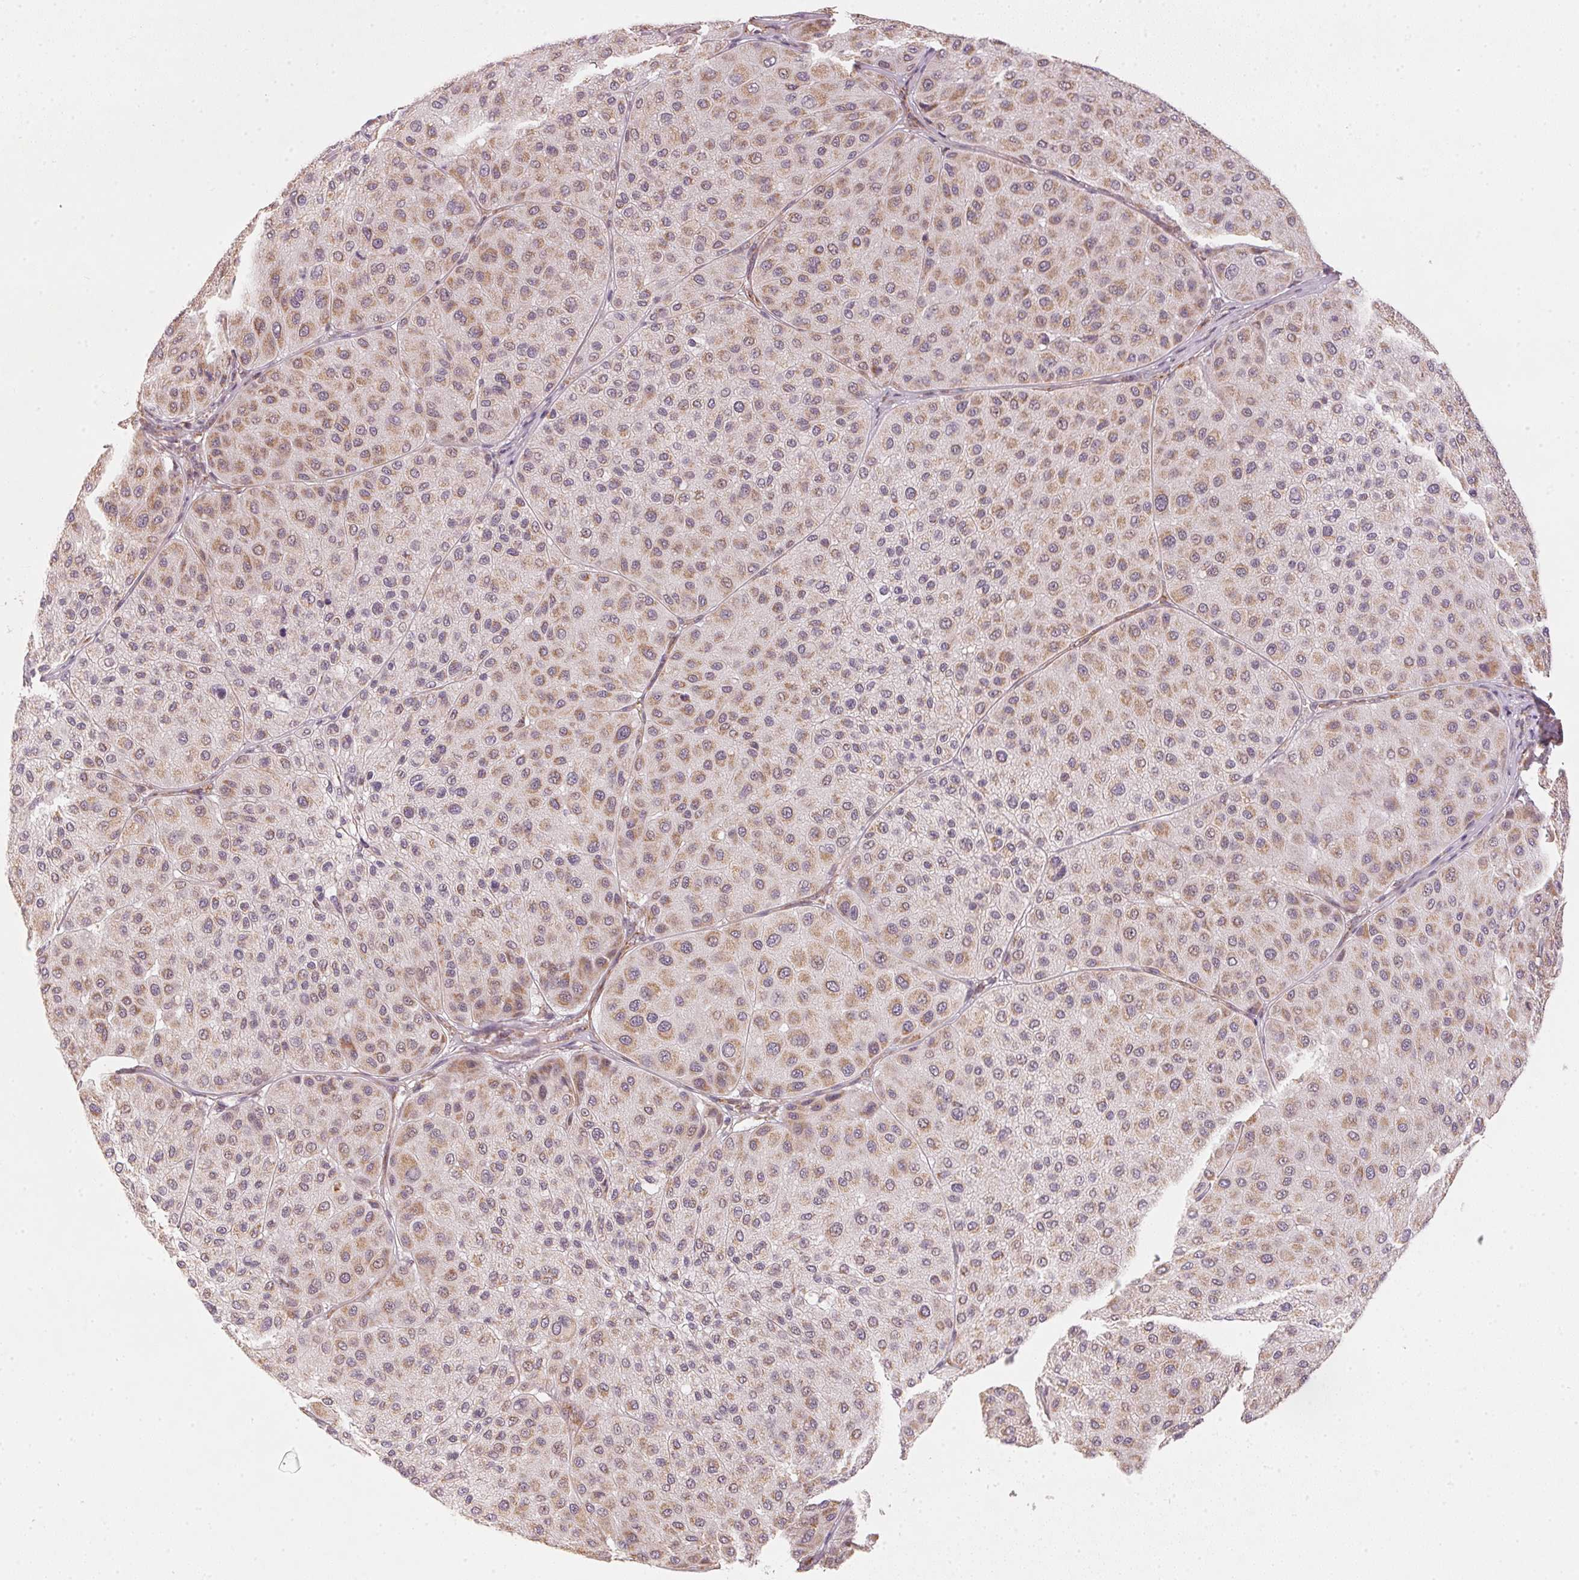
{"staining": {"intensity": "weak", "quantity": ">75%", "location": "cytoplasmic/membranous"}, "tissue": "melanoma", "cell_type": "Tumor cells", "image_type": "cancer", "snomed": [{"axis": "morphology", "description": "Malignant melanoma, Metastatic site"}, {"axis": "topography", "description": "Smooth muscle"}], "caption": "Brown immunohistochemical staining in melanoma reveals weak cytoplasmic/membranous staining in approximately >75% of tumor cells. (DAB (3,3'-diaminobenzidine) IHC with brightfield microscopy, high magnification).", "gene": "MATCAP1", "patient": {"sex": "male", "age": 41}}